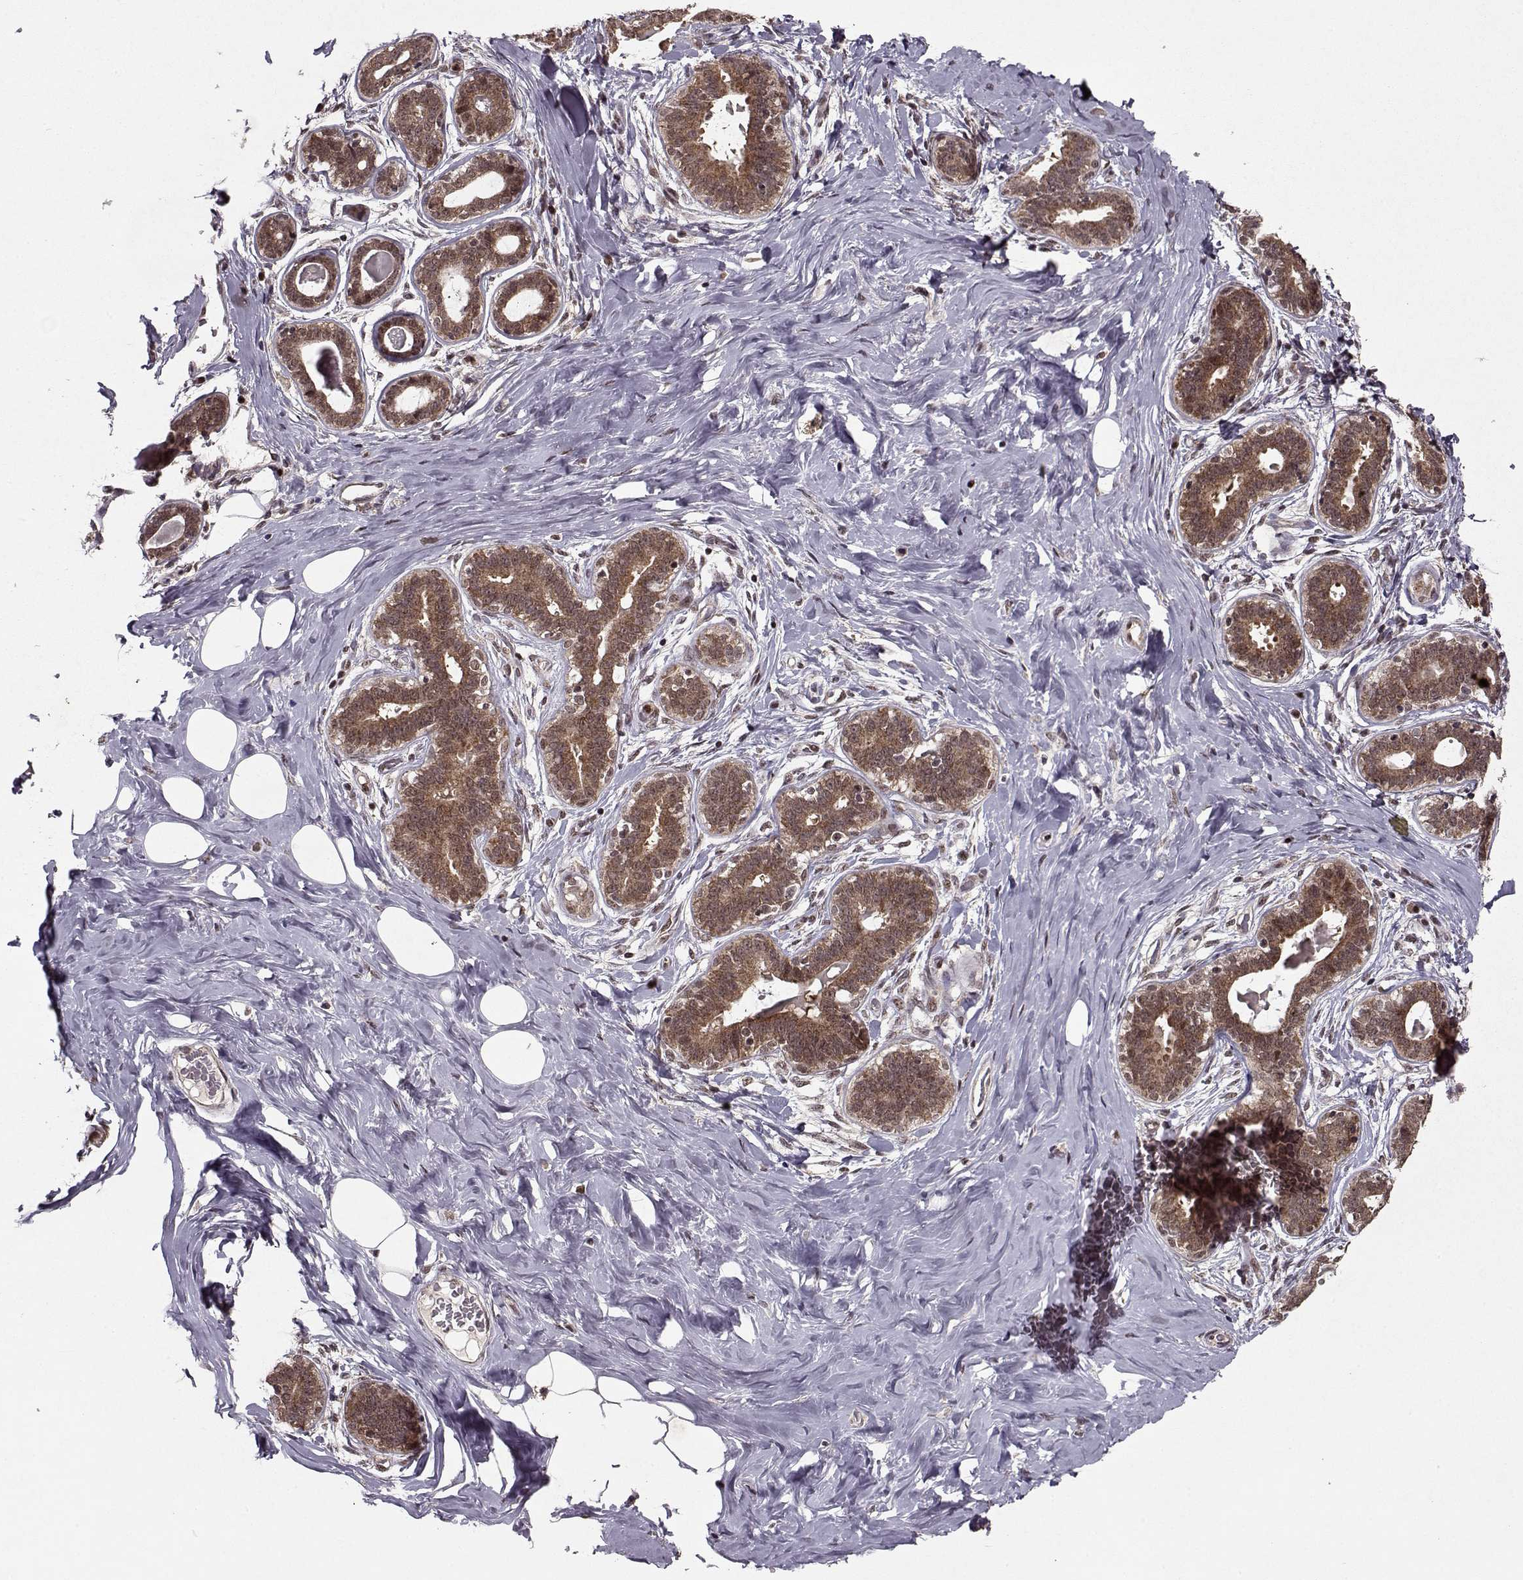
{"staining": {"intensity": "negative", "quantity": "none", "location": "none"}, "tissue": "breast", "cell_type": "Adipocytes", "image_type": "normal", "snomed": [{"axis": "morphology", "description": "Normal tissue, NOS"}, {"axis": "topography", "description": "Skin"}, {"axis": "topography", "description": "Breast"}], "caption": "Immunohistochemistry micrograph of benign breast: breast stained with DAB (3,3'-diaminobenzidine) displays no significant protein staining in adipocytes. (Brightfield microscopy of DAB immunohistochemistry at high magnification).", "gene": "PSMA7", "patient": {"sex": "female", "age": 43}}